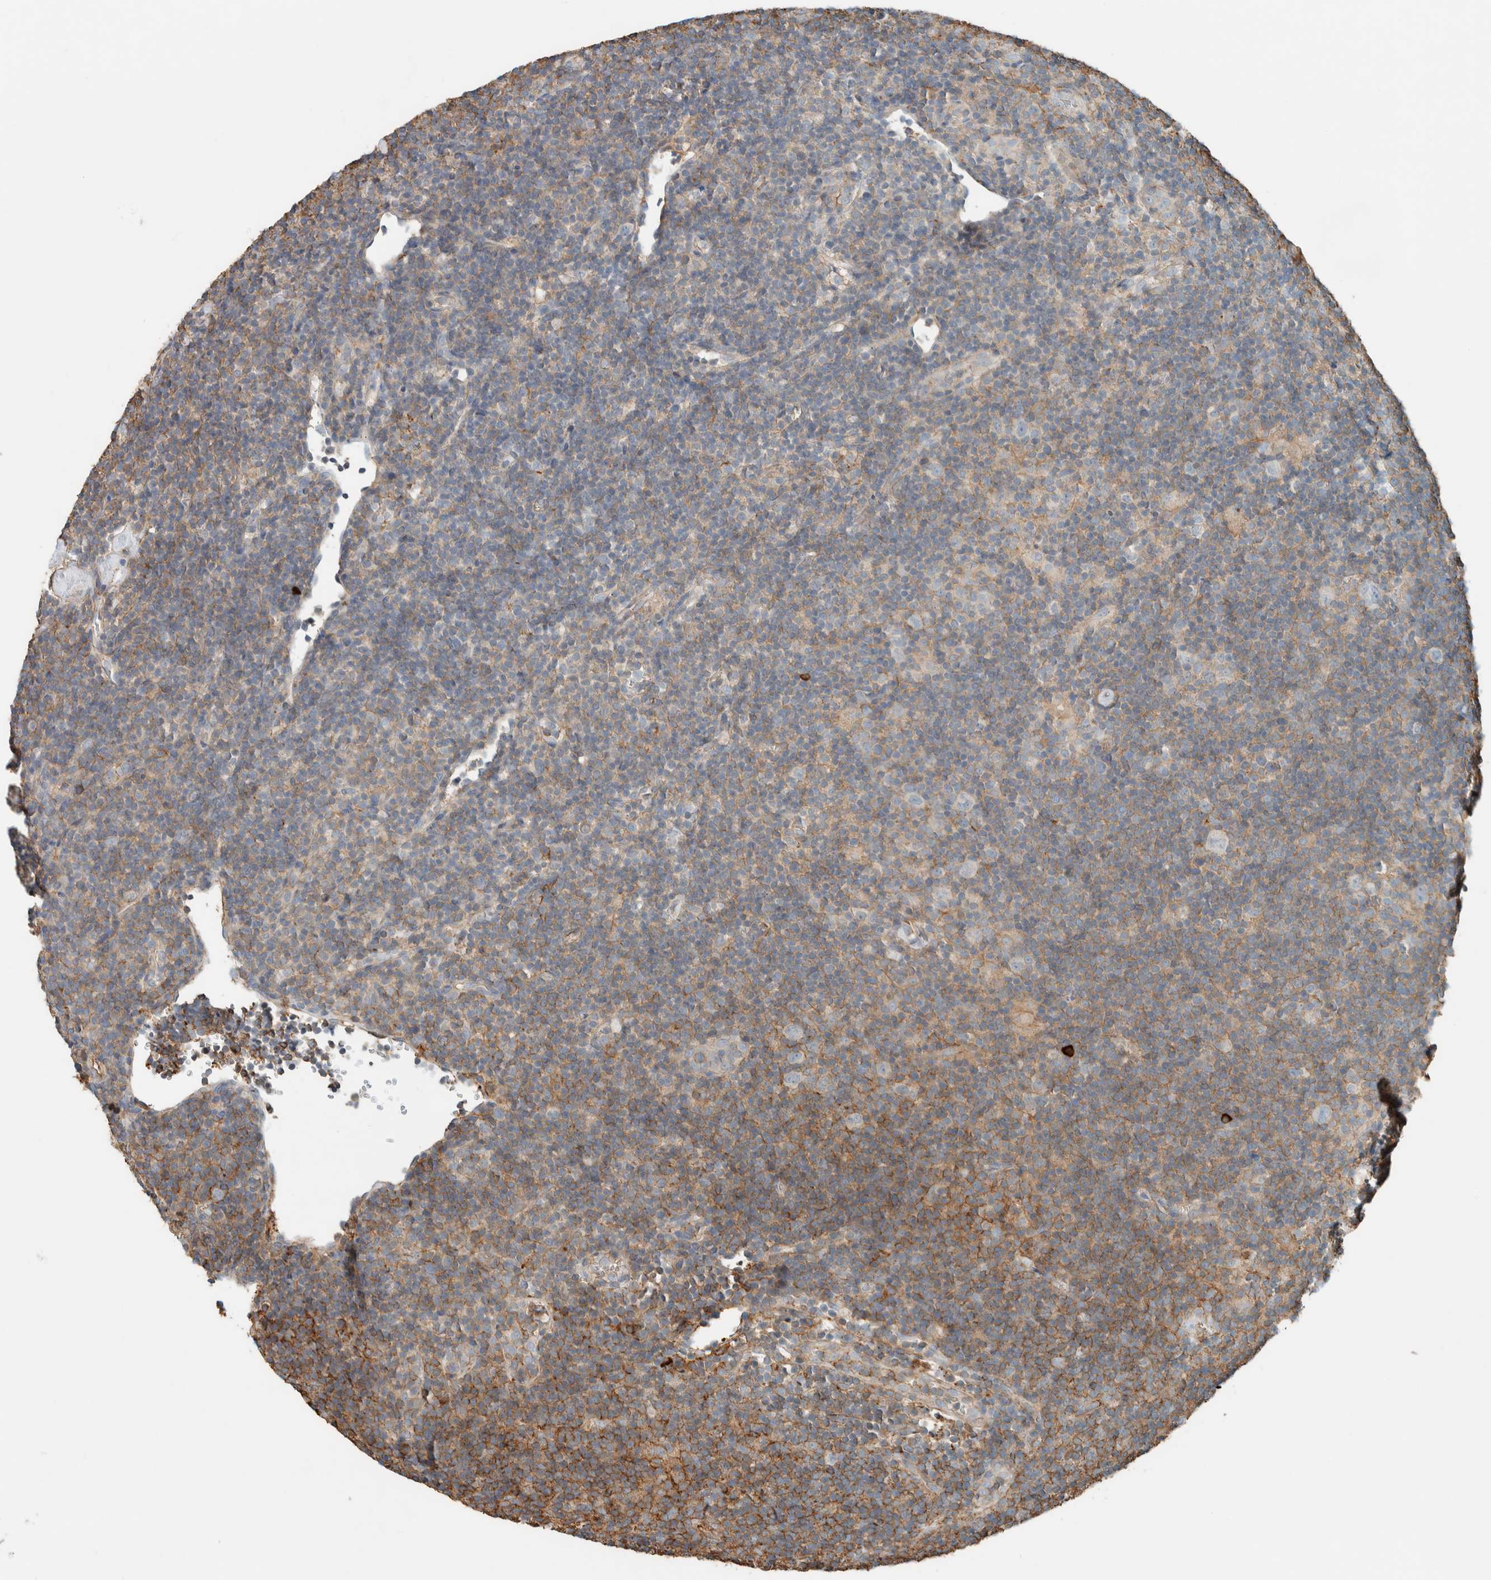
{"staining": {"intensity": "negative", "quantity": "none", "location": "none"}, "tissue": "lymphoma", "cell_type": "Tumor cells", "image_type": "cancer", "snomed": [{"axis": "morphology", "description": "Hodgkin's disease, NOS"}, {"axis": "topography", "description": "Lymph node"}], "caption": "High power microscopy micrograph of an immunohistochemistry (IHC) micrograph of Hodgkin's disease, revealing no significant expression in tumor cells.", "gene": "CTBP2", "patient": {"sex": "female", "age": 57}}